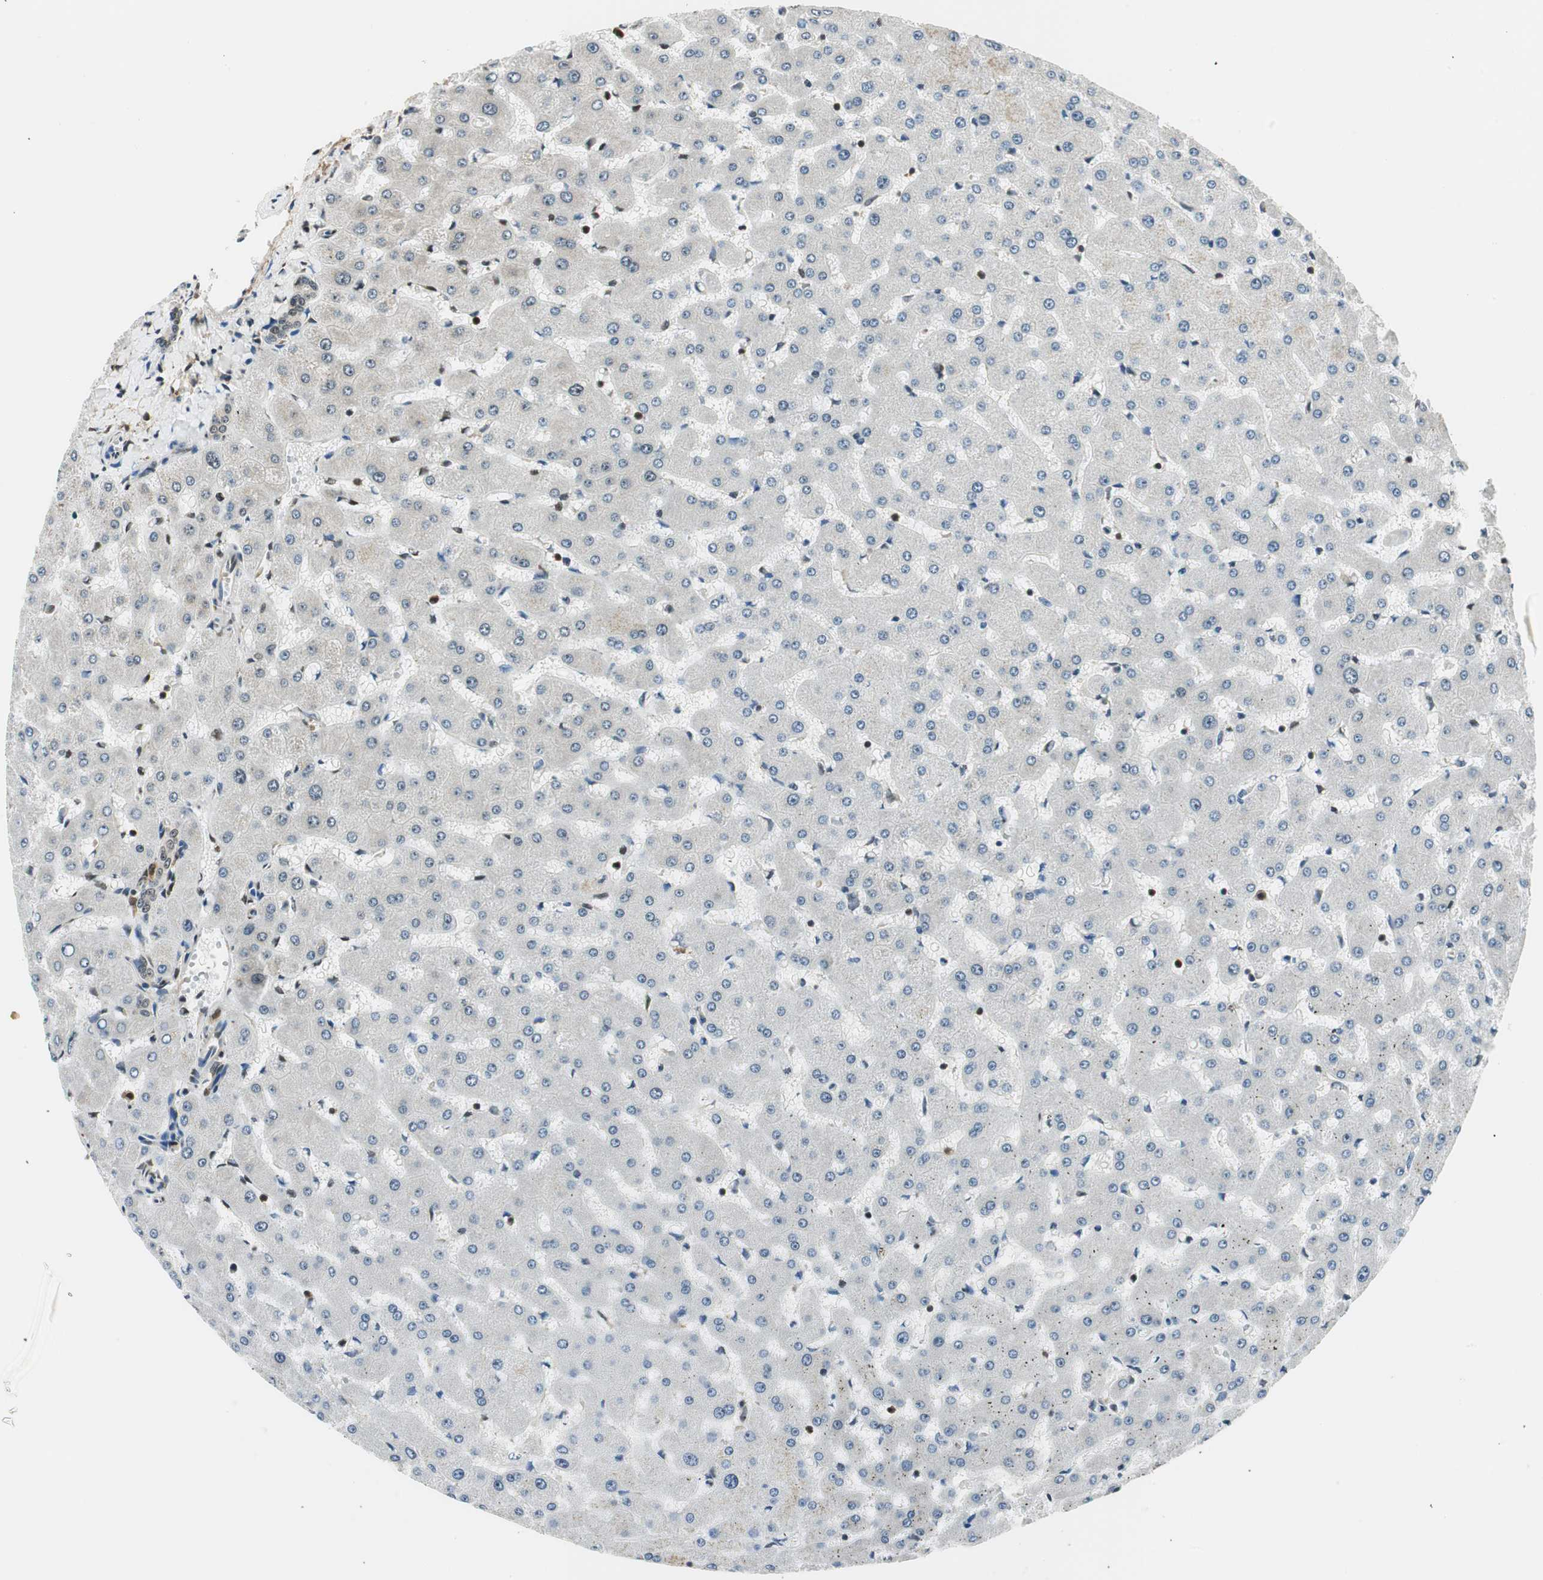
{"staining": {"intensity": "weak", "quantity": "25%-75%", "location": "nuclear"}, "tissue": "liver", "cell_type": "Cholangiocytes", "image_type": "normal", "snomed": [{"axis": "morphology", "description": "Normal tissue, NOS"}, {"axis": "topography", "description": "Liver"}], "caption": "The histopathology image displays a brown stain indicating the presence of a protein in the nuclear of cholangiocytes in liver. (Brightfield microscopy of DAB IHC at high magnification).", "gene": "RING1", "patient": {"sex": "female", "age": 63}}